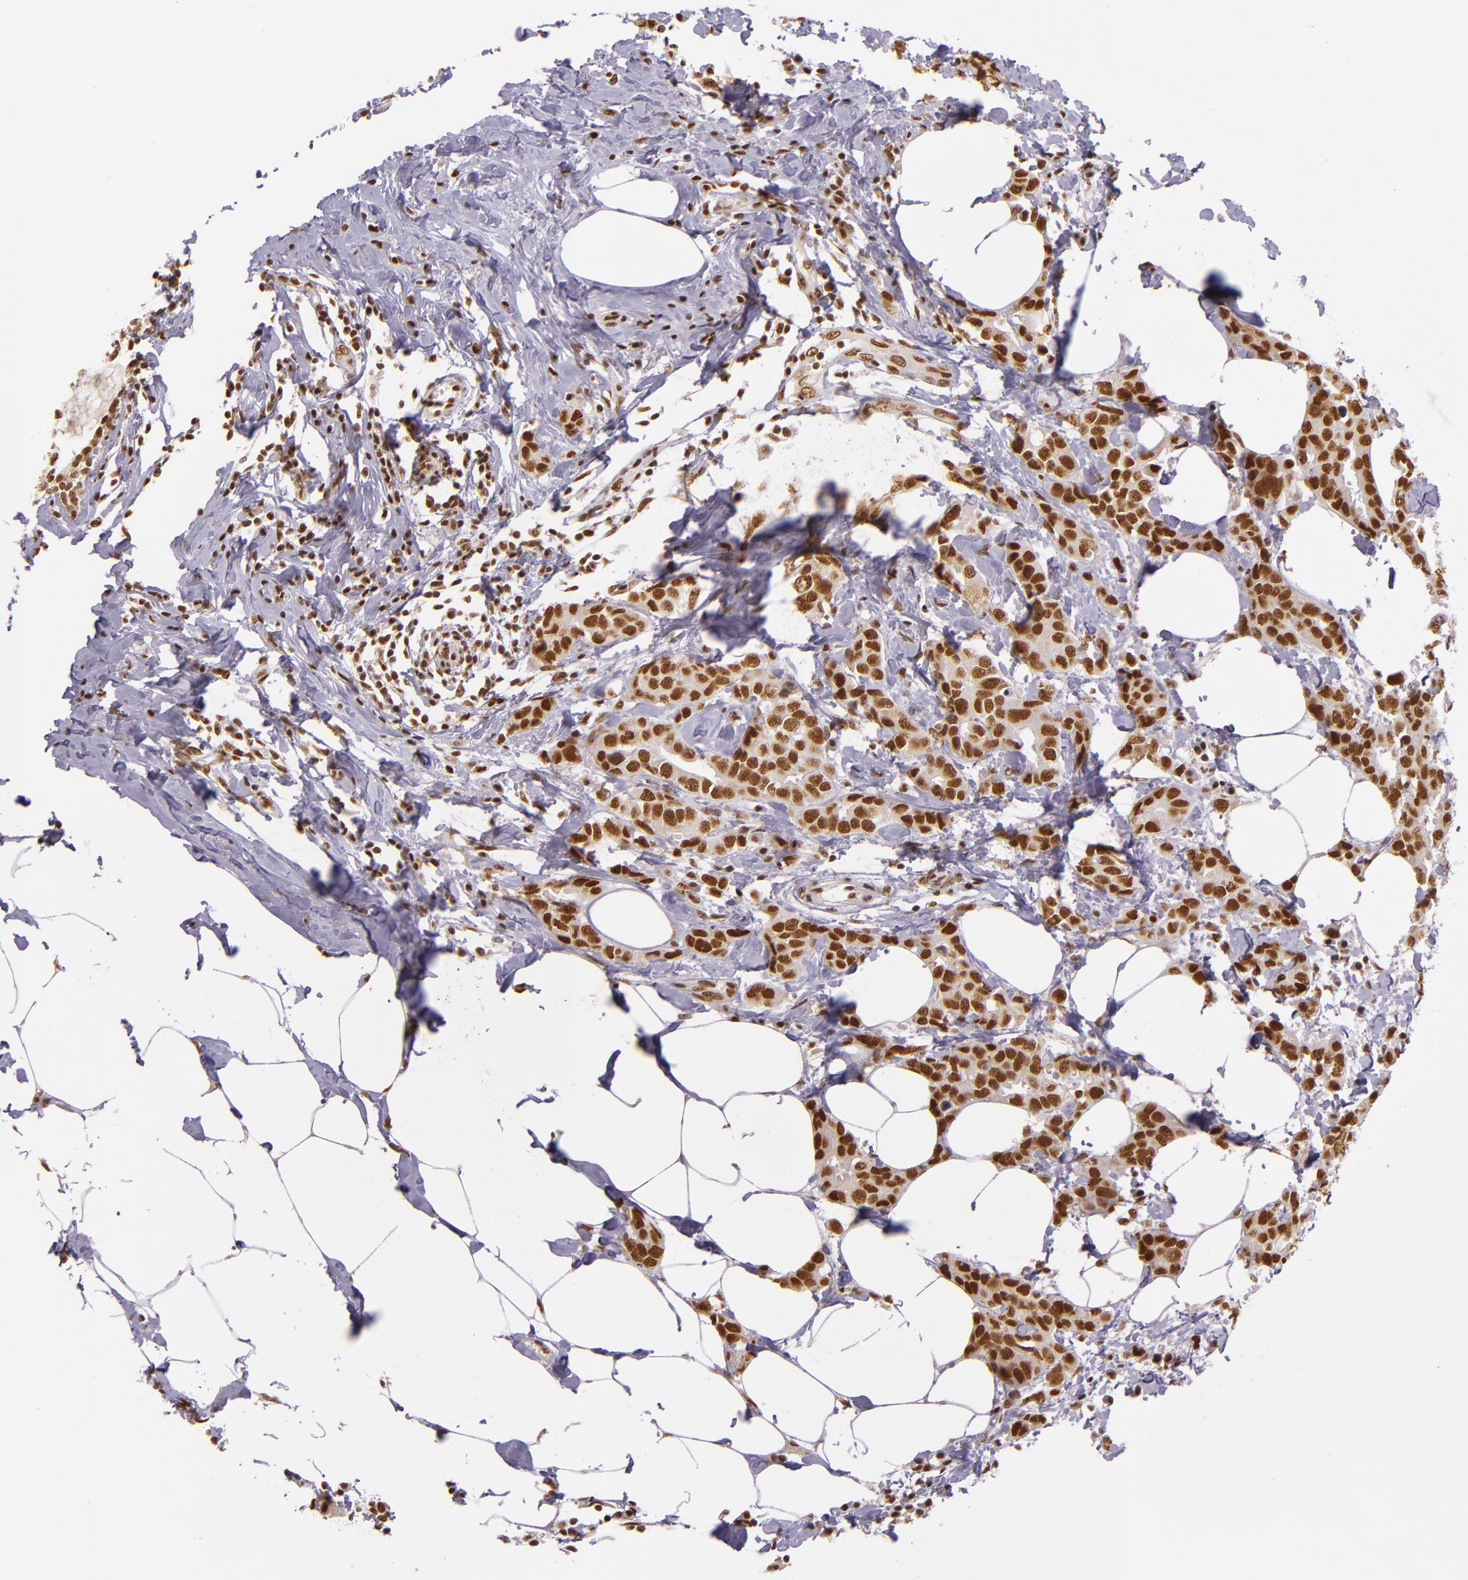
{"staining": {"intensity": "moderate", "quantity": ">75%", "location": "nuclear"}, "tissue": "breast cancer", "cell_type": "Tumor cells", "image_type": "cancer", "snomed": [{"axis": "morphology", "description": "Normal tissue, NOS"}, {"axis": "morphology", "description": "Duct carcinoma"}, {"axis": "topography", "description": "Breast"}], "caption": "Moderate nuclear staining for a protein is present in approximately >75% of tumor cells of breast infiltrating ductal carcinoma using IHC.", "gene": "USF1", "patient": {"sex": "female", "age": 50}}